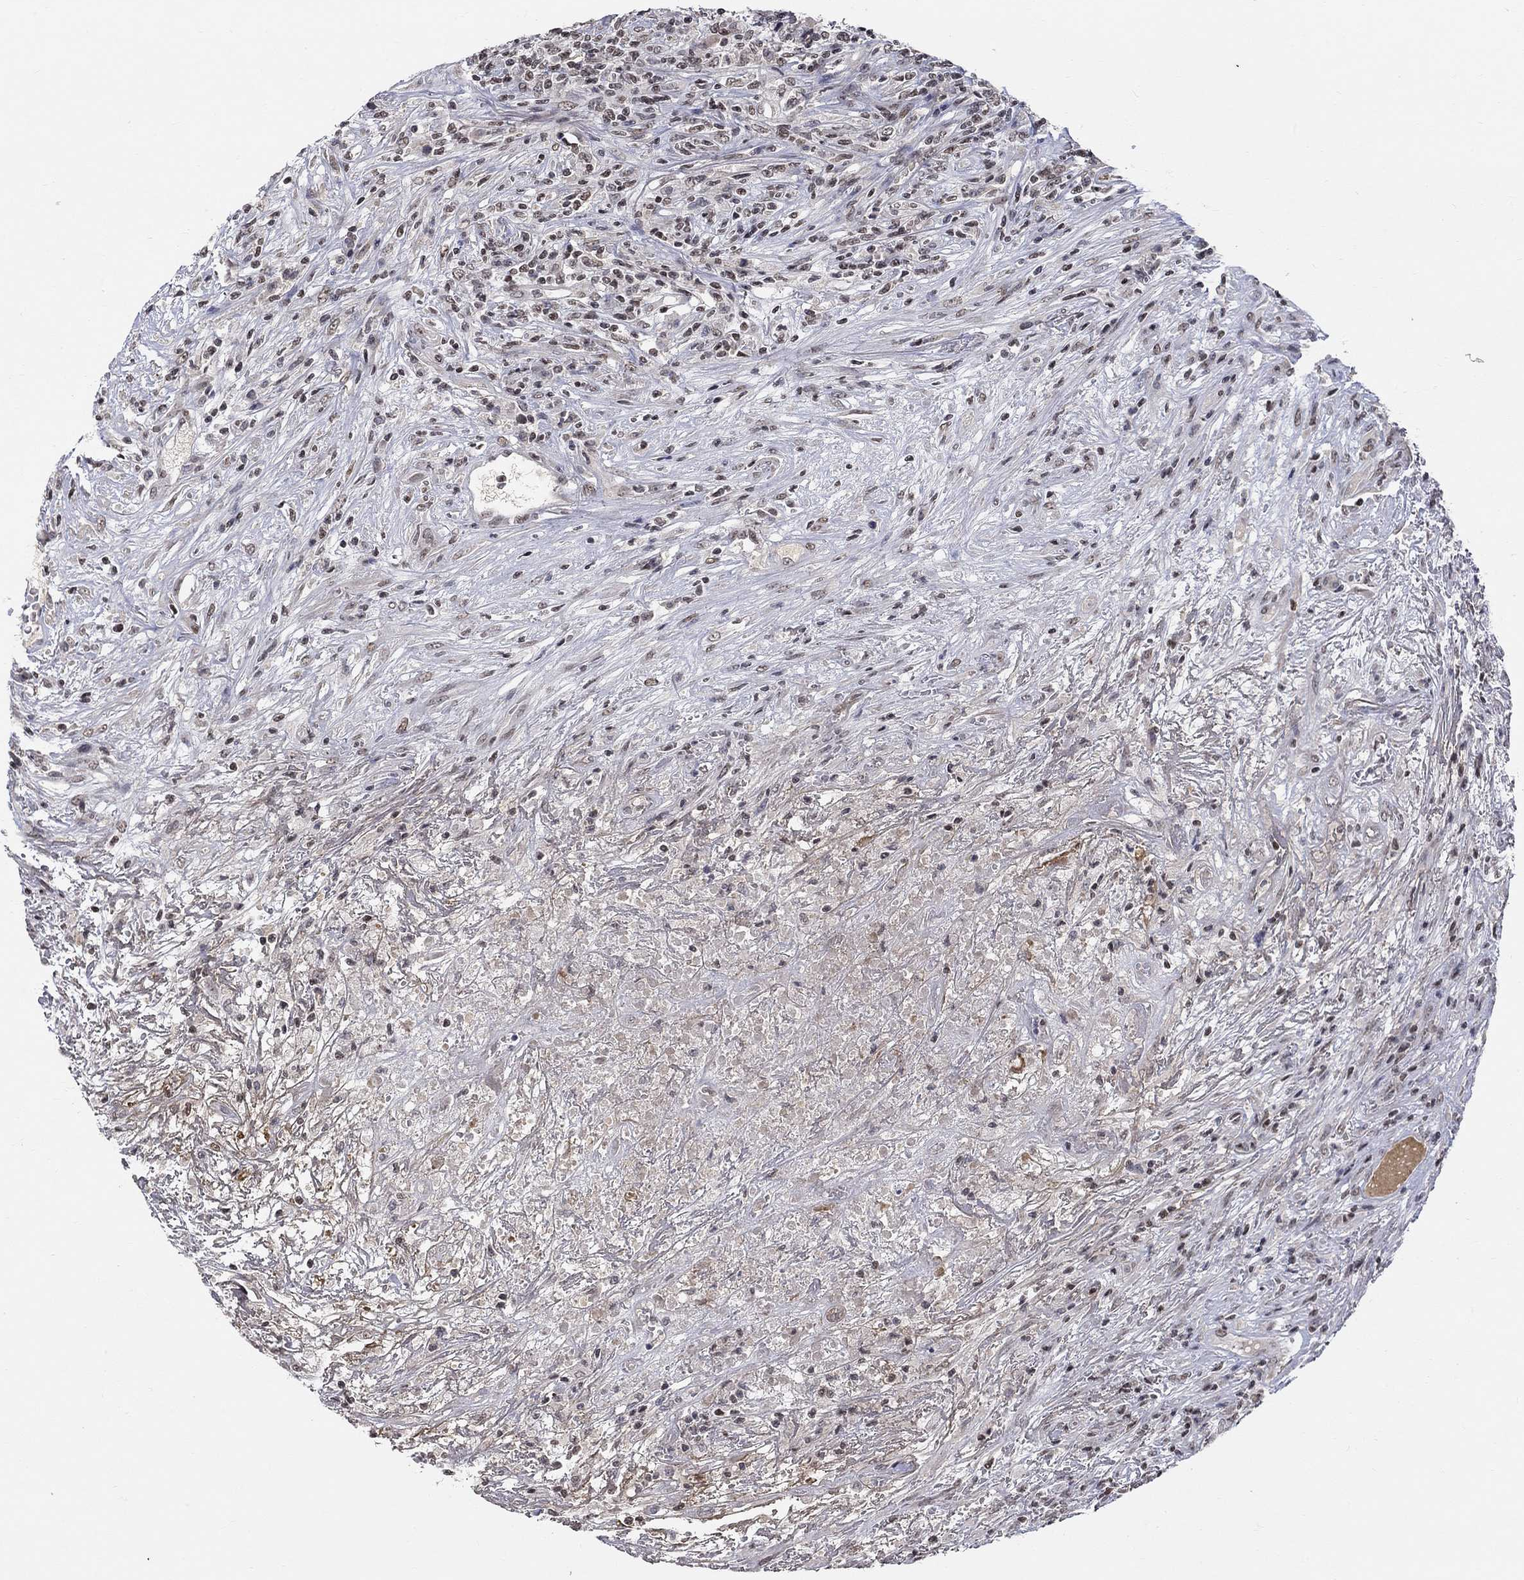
{"staining": {"intensity": "negative", "quantity": "none", "location": "none"}, "tissue": "lymphoma", "cell_type": "Tumor cells", "image_type": "cancer", "snomed": [{"axis": "morphology", "description": "Malignant lymphoma, non-Hodgkin's type, High grade"}, {"axis": "topography", "description": "Lung"}], "caption": "This is an IHC image of lymphoma. There is no expression in tumor cells.", "gene": "KLF12", "patient": {"sex": "male", "age": 79}}